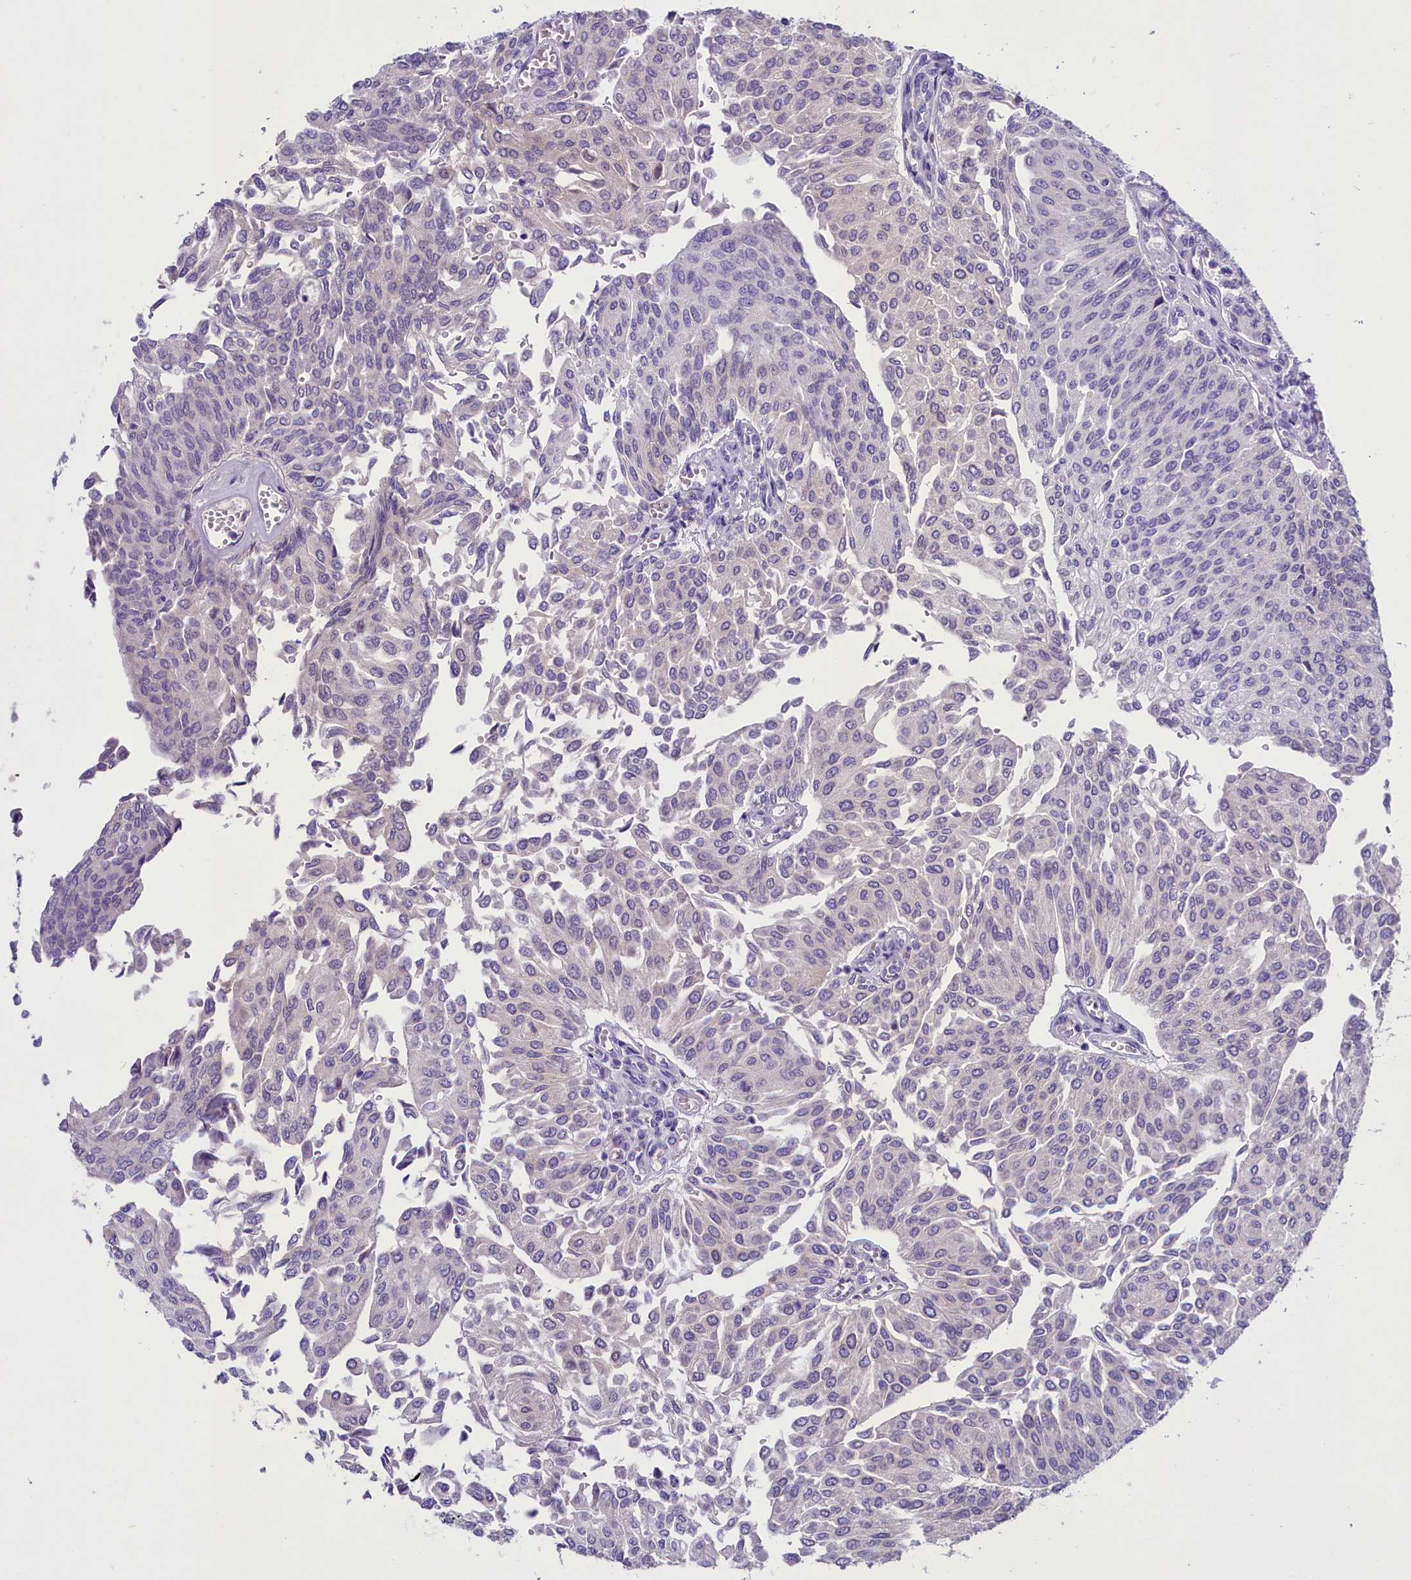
{"staining": {"intensity": "negative", "quantity": "none", "location": "none"}, "tissue": "urothelial cancer", "cell_type": "Tumor cells", "image_type": "cancer", "snomed": [{"axis": "morphology", "description": "Urothelial carcinoma, High grade"}, {"axis": "topography", "description": "Urinary bladder"}], "caption": "High magnification brightfield microscopy of high-grade urothelial carcinoma stained with DAB (3,3'-diaminobenzidine) (brown) and counterstained with hematoxylin (blue): tumor cells show no significant expression.", "gene": "ENPP6", "patient": {"sex": "female", "age": 79}}